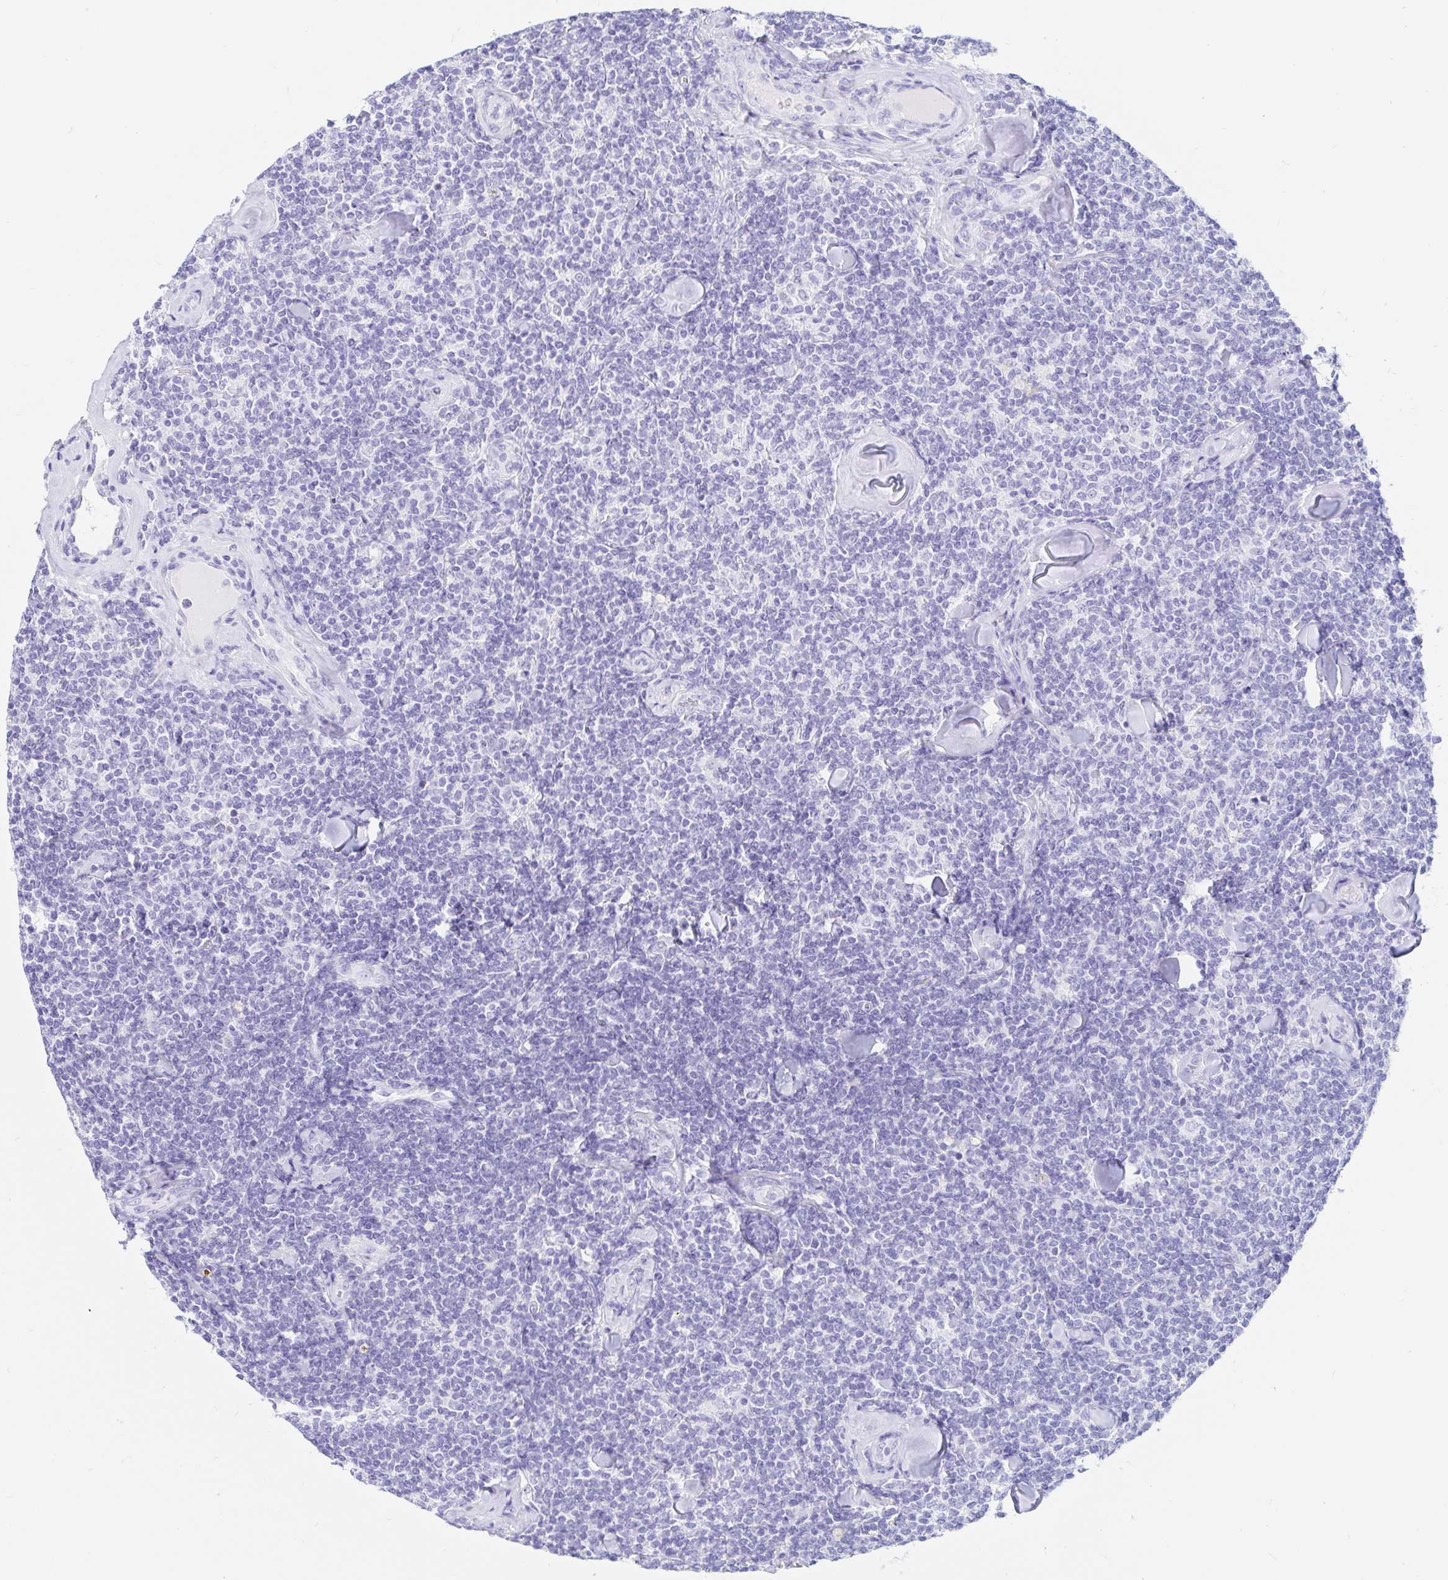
{"staining": {"intensity": "negative", "quantity": "none", "location": "none"}, "tissue": "lymphoma", "cell_type": "Tumor cells", "image_type": "cancer", "snomed": [{"axis": "morphology", "description": "Malignant lymphoma, non-Hodgkin's type, Low grade"}, {"axis": "topography", "description": "Lymph node"}], "caption": "IHC micrograph of low-grade malignant lymphoma, non-Hodgkin's type stained for a protein (brown), which reveals no staining in tumor cells.", "gene": "OR6T1", "patient": {"sex": "female", "age": 56}}